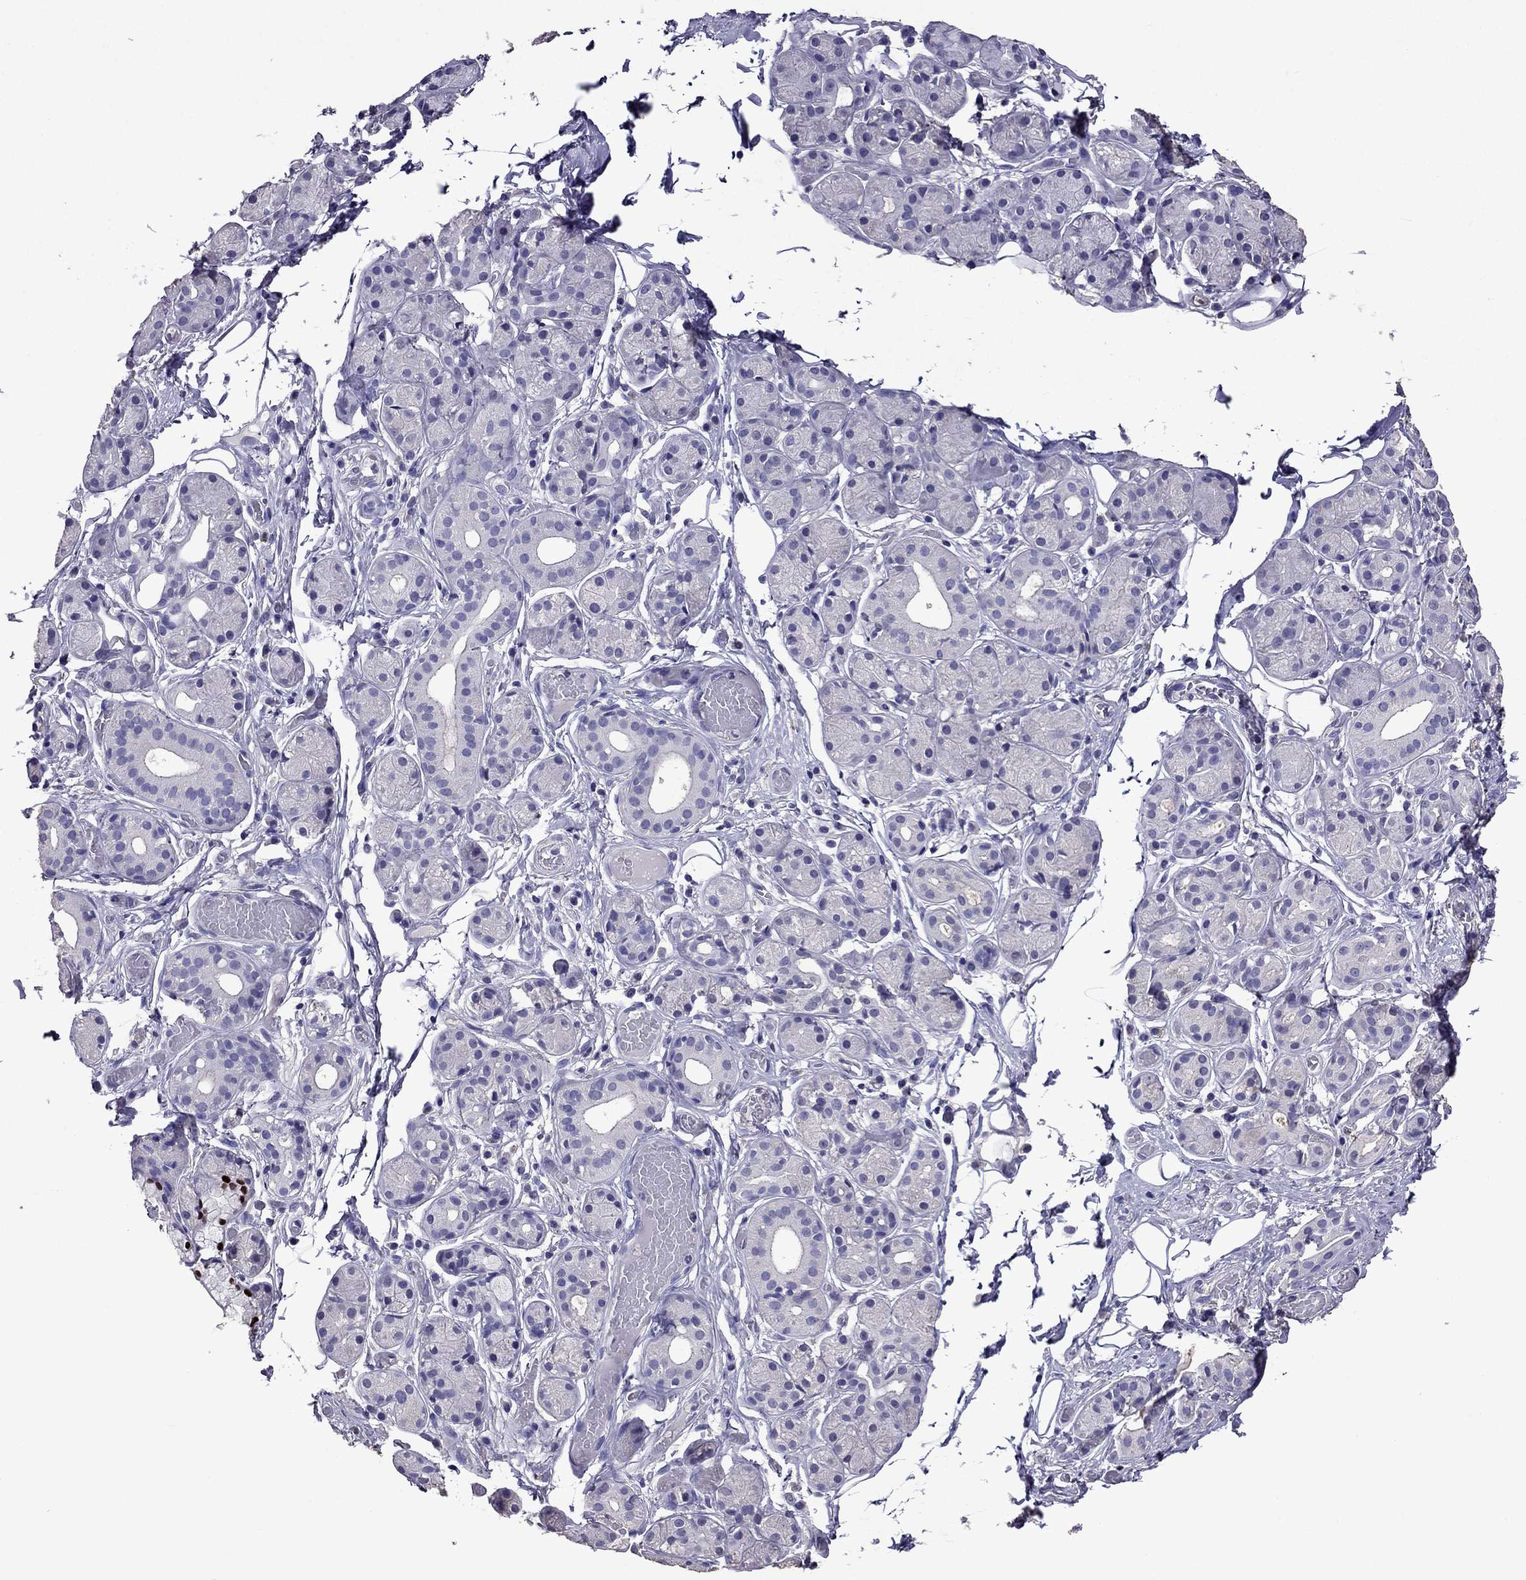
{"staining": {"intensity": "negative", "quantity": "none", "location": "none"}, "tissue": "salivary gland", "cell_type": "Glandular cells", "image_type": "normal", "snomed": [{"axis": "morphology", "description": "Normal tissue, NOS"}, {"axis": "topography", "description": "Salivary gland"}, {"axis": "topography", "description": "Peripheral nerve tissue"}], "caption": "DAB (3,3'-diaminobenzidine) immunohistochemical staining of benign human salivary gland shows no significant staining in glandular cells. Nuclei are stained in blue.", "gene": "NKX3", "patient": {"sex": "male", "age": 71}}